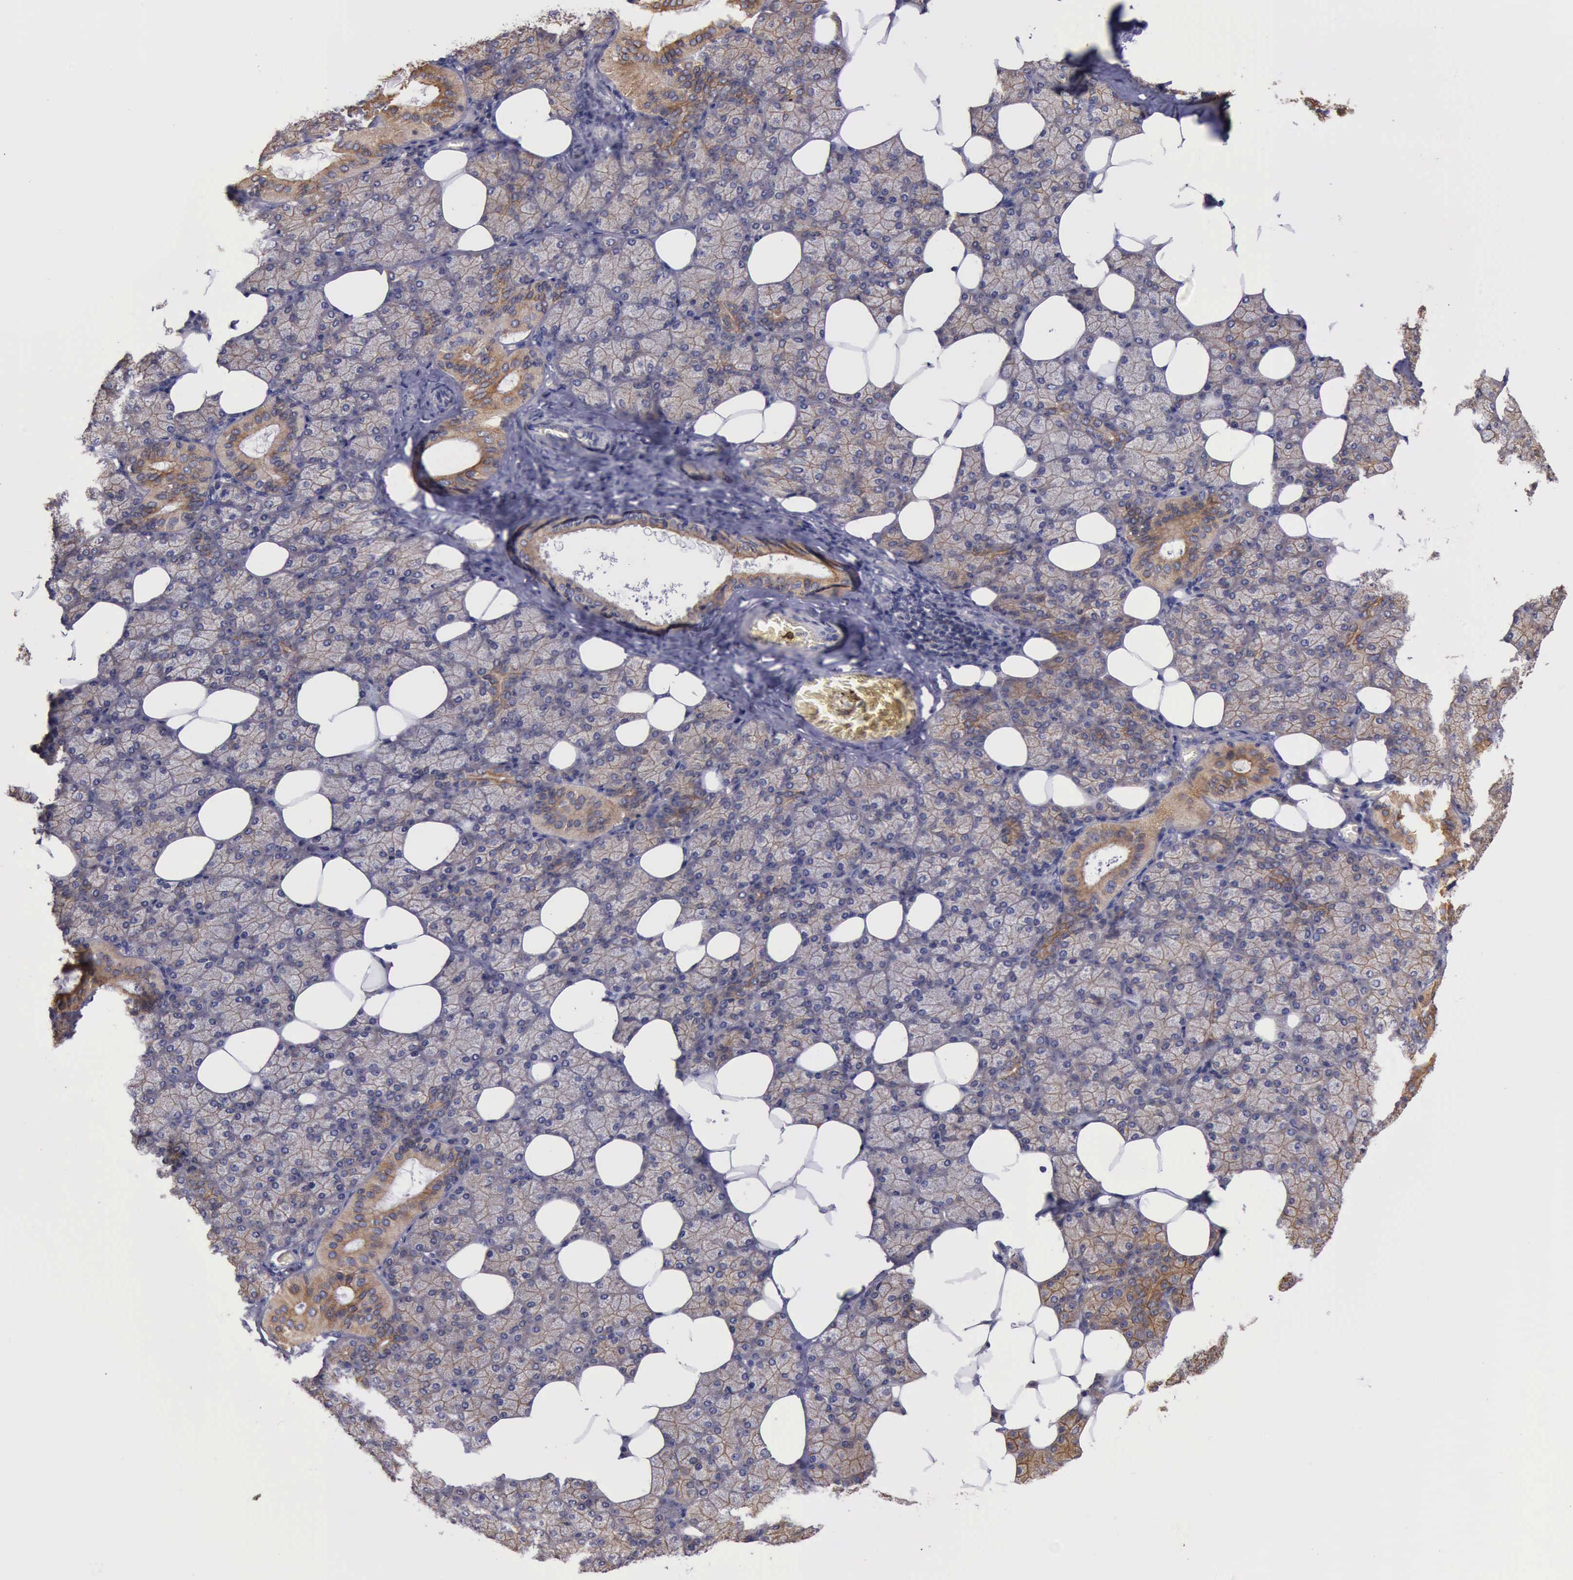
{"staining": {"intensity": "weak", "quantity": "25%-75%", "location": "cytoplasmic/membranous"}, "tissue": "salivary gland", "cell_type": "Glandular cells", "image_type": "normal", "snomed": [{"axis": "morphology", "description": "Normal tissue, NOS"}, {"axis": "topography", "description": "Lymph node"}, {"axis": "topography", "description": "Salivary gland"}], "caption": "Immunohistochemistry of benign salivary gland shows low levels of weak cytoplasmic/membranous expression in approximately 25%-75% of glandular cells.", "gene": "RAB39B", "patient": {"sex": "male", "age": 8}}